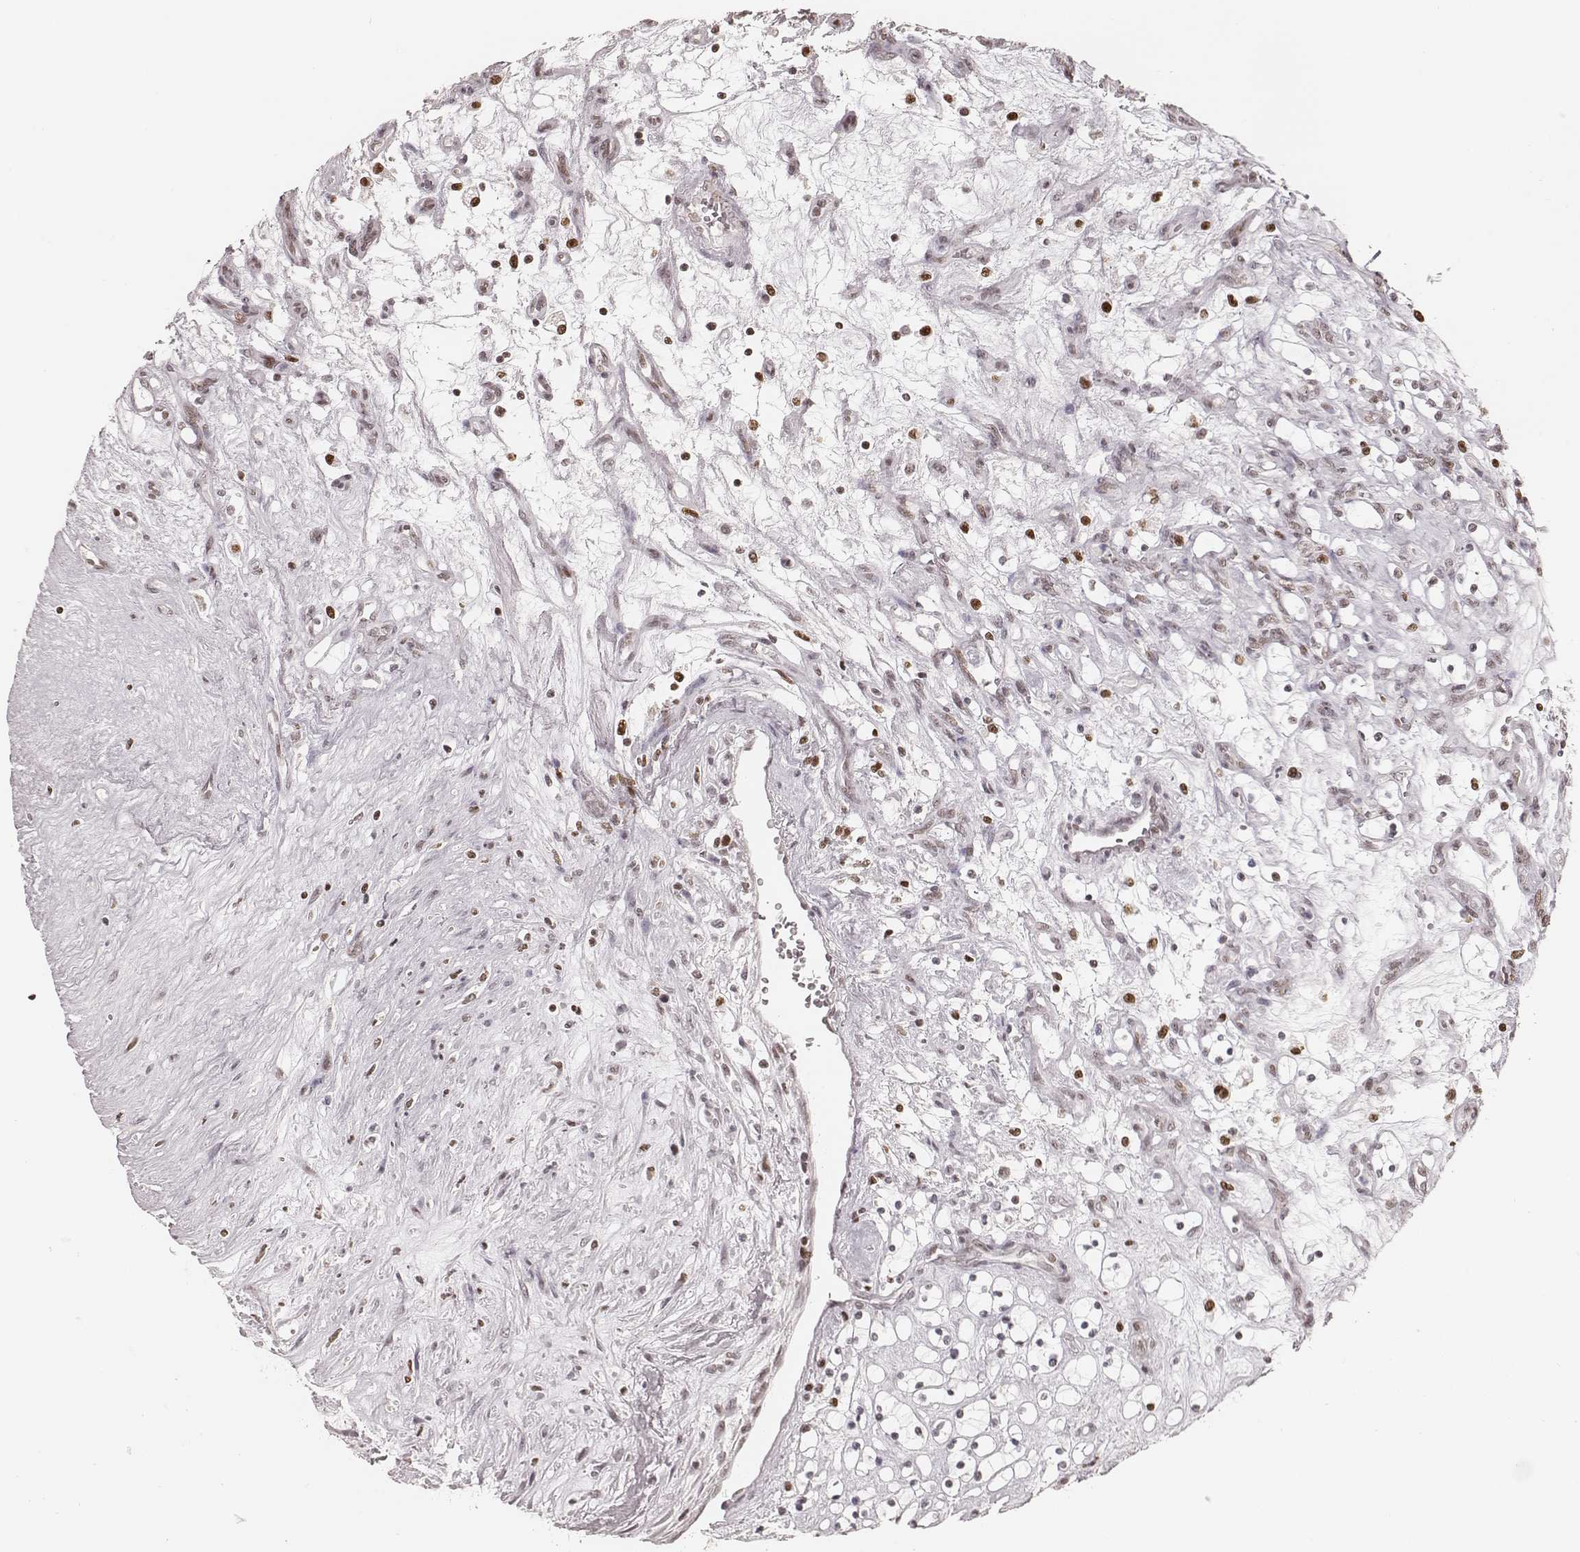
{"staining": {"intensity": "moderate", "quantity": ">75%", "location": "nuclear"}, "tissue": "renal cancer", "cell_type": "Tumor cells", "image_type": "cancer", "snomed": [{"axis": "morphology", "description": "Adenocarcinoma, NOS"}, {"axis": "topography", "description": "Kidney"}], "caption": "IHC photomicrograph of neoplastic tissue: human renal adenocarcinoma stained using IHC displays medium levels of moderate protein expression localized specifically in the nuclear of tumor cells, appearing as a nuclear brown color.", "gene": "PARP1", "patient": {"sex": "female", "age": 69}}